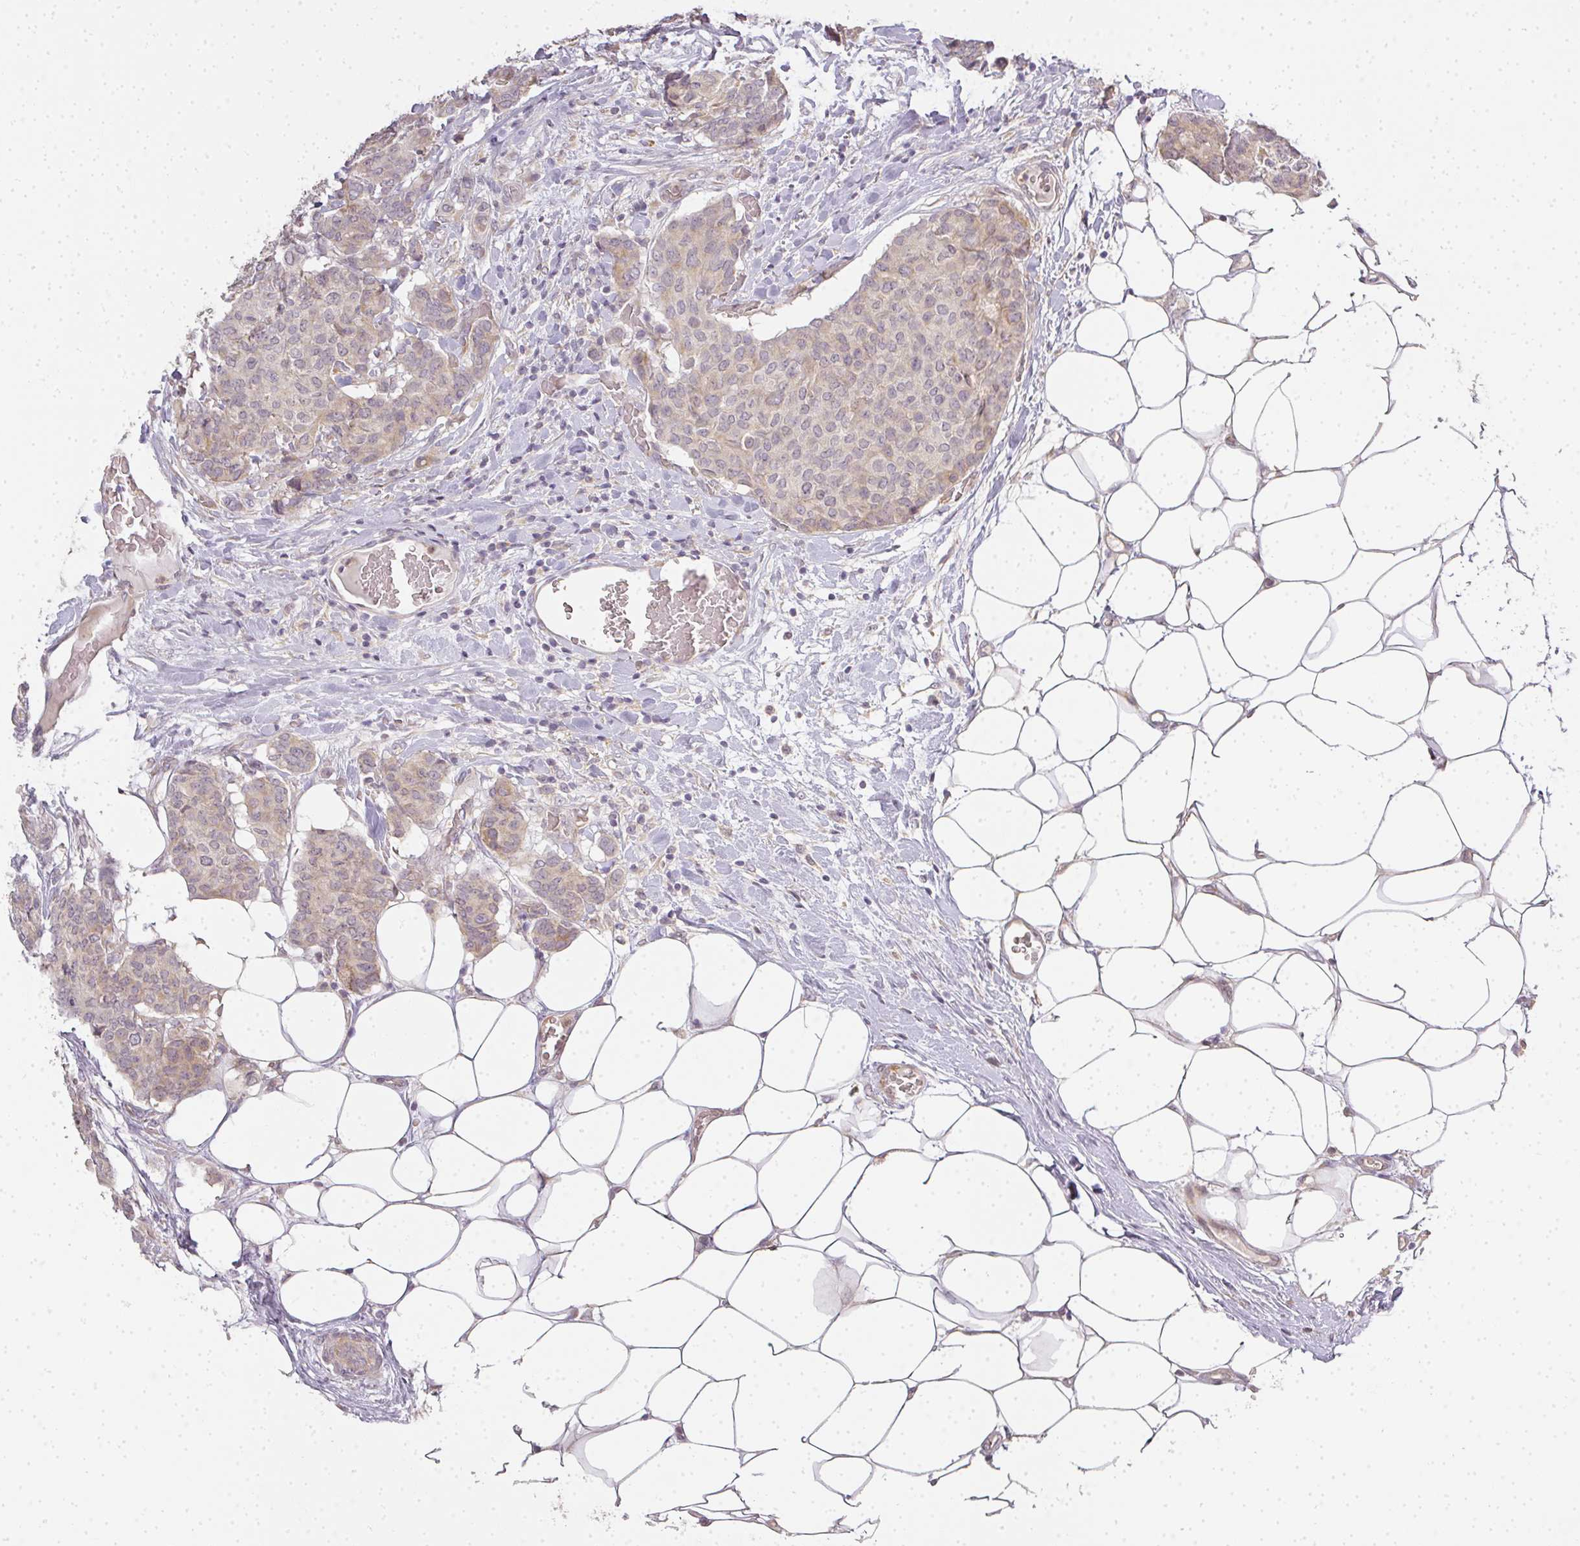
{"staining": {"intensity": "weak", "quantity": "<25%", "location": "cytoplasmic/membranous"}, "tissue": "breast cancer", "cell_type": "Tumor cells", "image_type": "cancer", "snomed": [{"axis": "morphology", "description": "Duct carcinoma"}, {"axis": "topography", "description": "Breast"}], "caption": "Micrograph shows no protein expression in tumor cells of infiltrating ductal carcinoma (breast) tissue.", "gene": "MED19", "patient": {"sex": "female", "age": 75}}